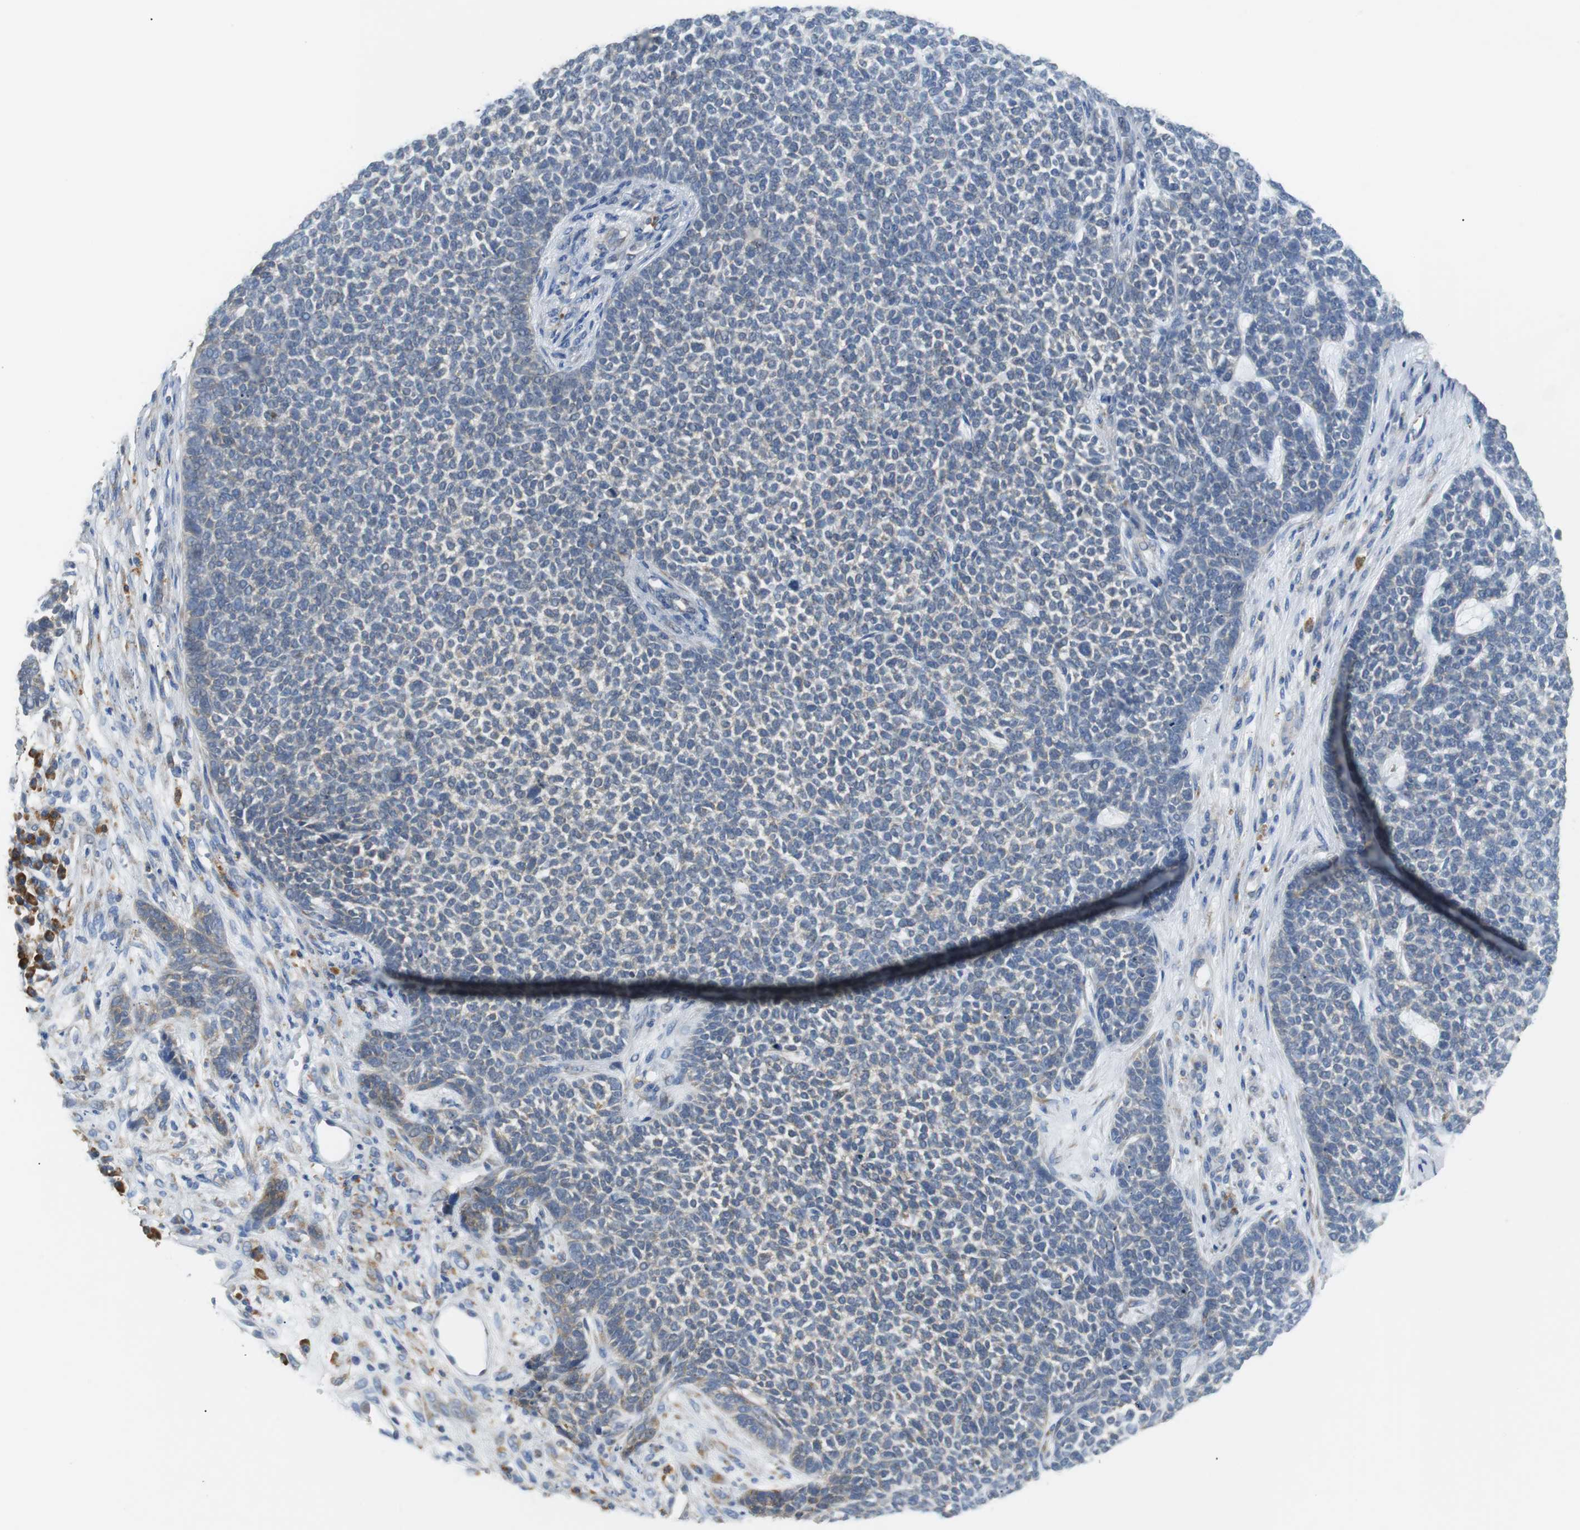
{"staining": {"intensity": "negative", "quantity": "none", "location": "none"}, "tissue": "skin cancer", "cell_type": "Tumor cells", "image_type": "cancer", "snomed": [{"axis": "morphology", "description": "Basal cell carcinoma"}, {"axis": "topography", "description": "Skin"}], "caption": "Photomicrograph shows no significant protein positivity in tumor cells of skin cancer (basal cell carcinoma).", "gene": "PDIA4", "patient": {"sex": "female", "age": 84}}